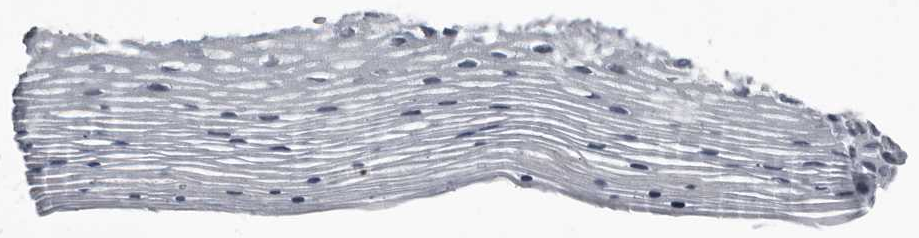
{"staining": {"intensity": "weak", "quantity": "<25%", "location": "cytoplasmic/membranous"}, "tissue": "vagina", "cell_type": "Squamous epithelial cells", "image_type": "normal", "snomed": [{"axis": "morphology", "description": "Normal tissue, NOS"}, {"axis": "topography", "description": "Vagina"}], "caption": "Immunohistochemical staining of unremarkable human vagina shows no significant expression in squamous epithelial cells.", "gene": "RTCA", "patient": {"sex": "female", "age": 32}}